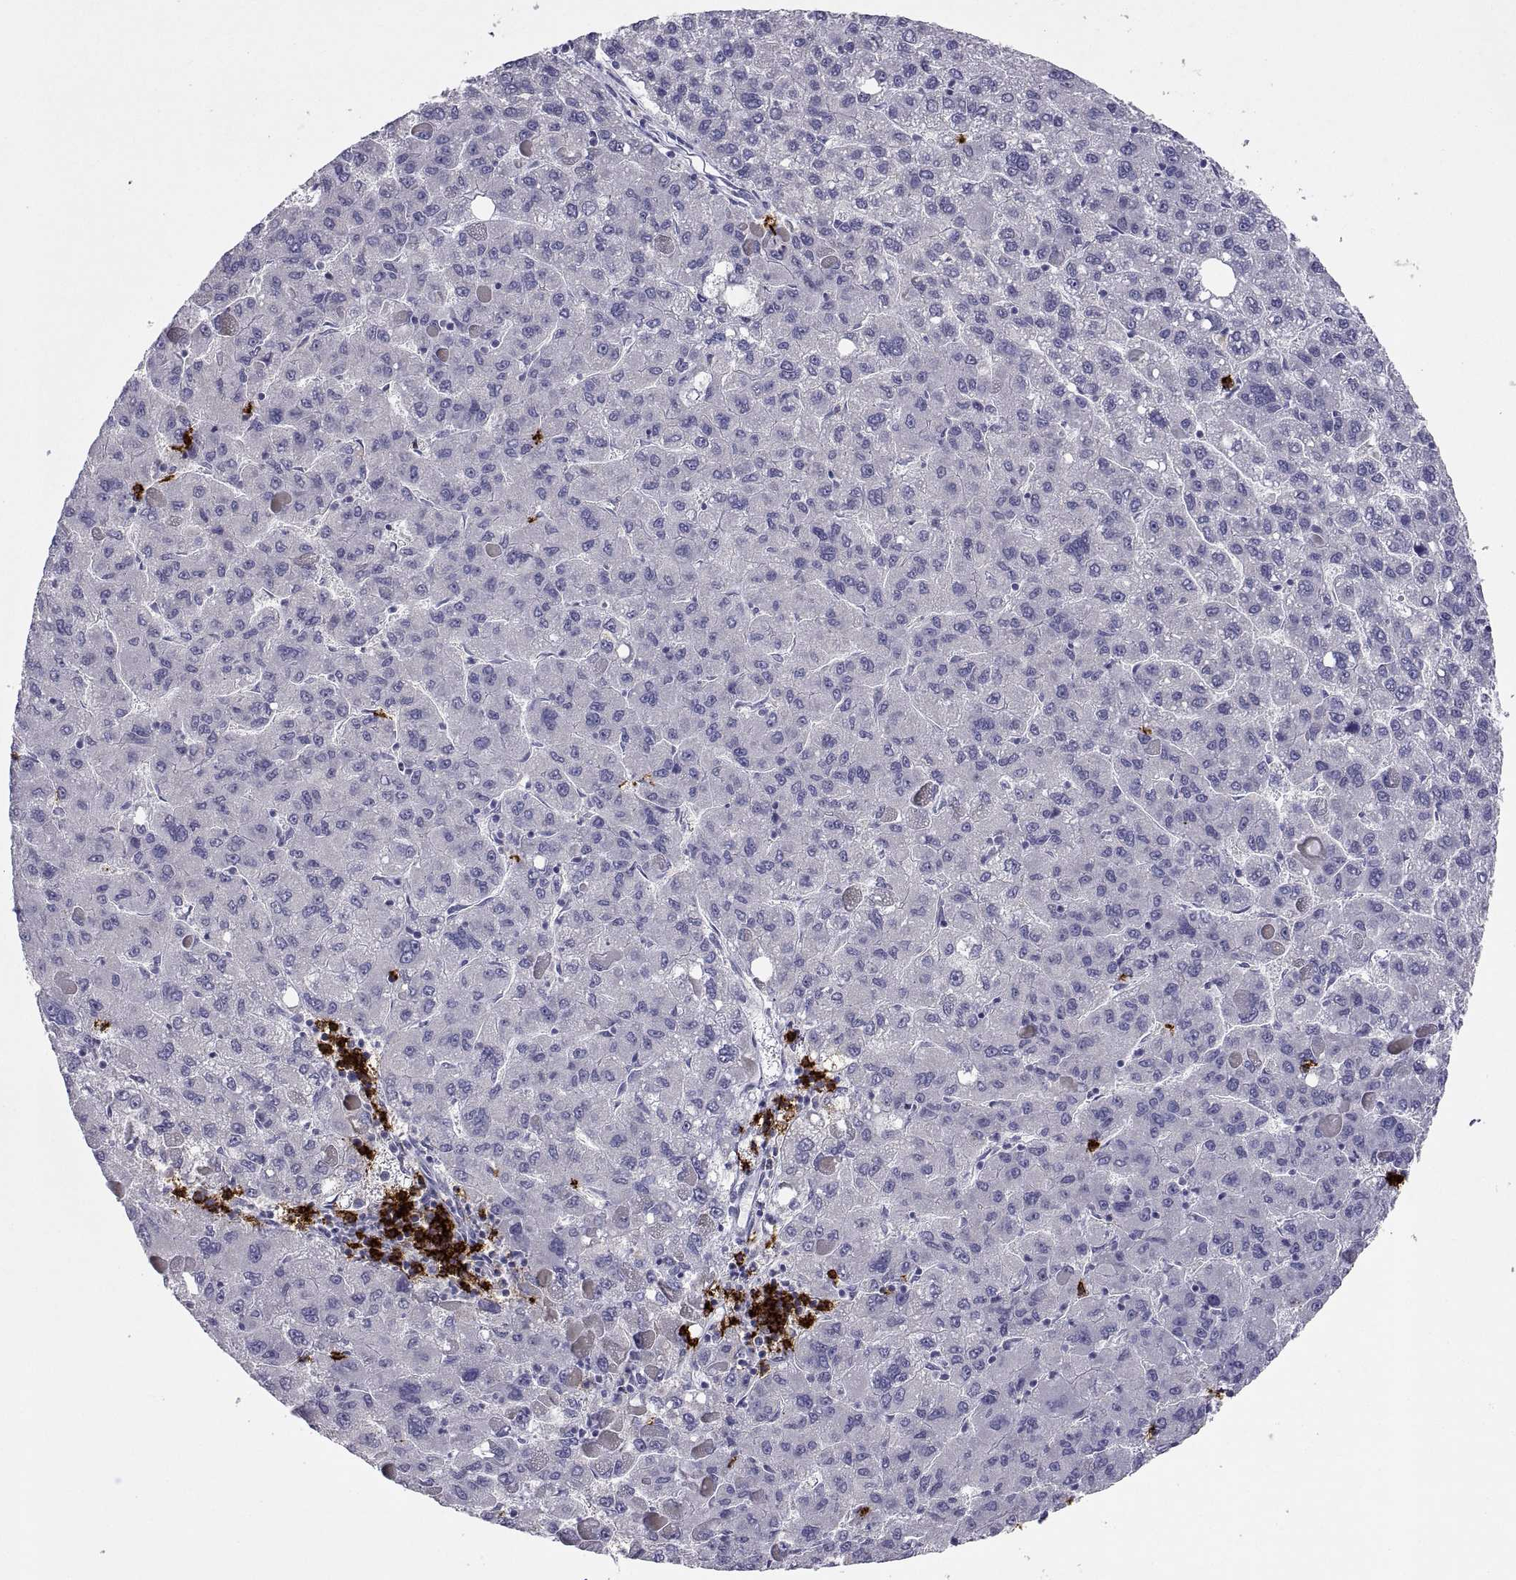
{"staining": {"intensity": "negative", "quantity": "none", "location": "none"}, "tissue": "liver cancer", "cell_type": "Tumor cells", "image_type": "cancer", "snomed": [{"axis": "morphology", "description": "Carcinoma, Hepatocellular, NOS"}, {"axis": "topography", "description": "Liver"}], "caption": "IHC micrograph of neoplastic tissue: liver hepatocellular carcinoma stained with DAB (3,3'-diaminobenzidine) demonstrates no significant protein staining in tumor cells.", "gene": "MS4A1", "patient": {"sex": "female", "age": 82}}